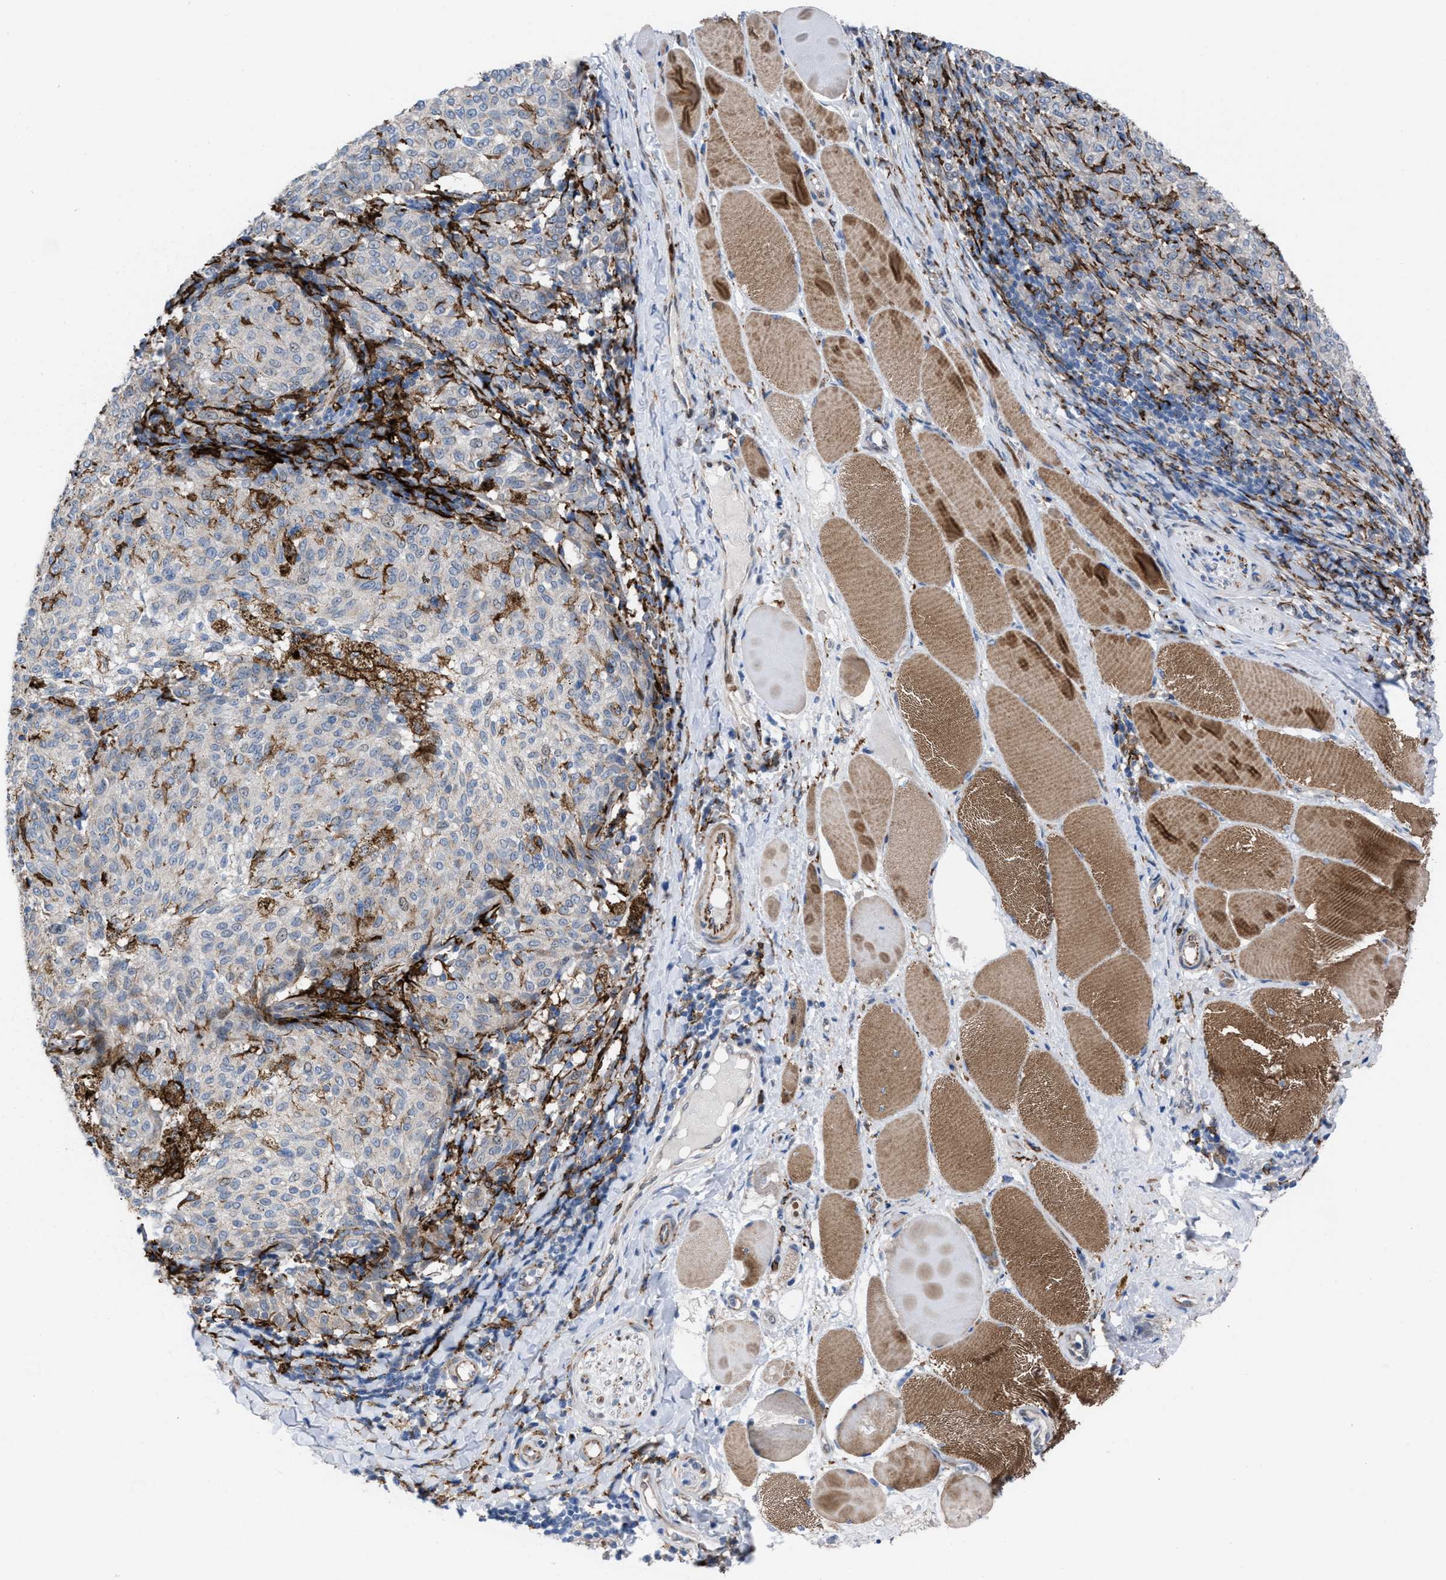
{"staining": {"intensity": "negative", "quantity": "none", "location": "none"}, "tissue": "melanoma", "cell_type": "Tumor cells", "image_type": "cancer", "snomed": [{"axis": "morphology", "description": "Malignant melanoma, NOS"}, {"axis": "topography", "description": "Skin"}], "caption": "This is an immunohistochemistry photomicrograph of melanoma. There is no expression in tumor cells.", "gene": "SLC47A1", "patient": {"sex": "female", "age": 72}}